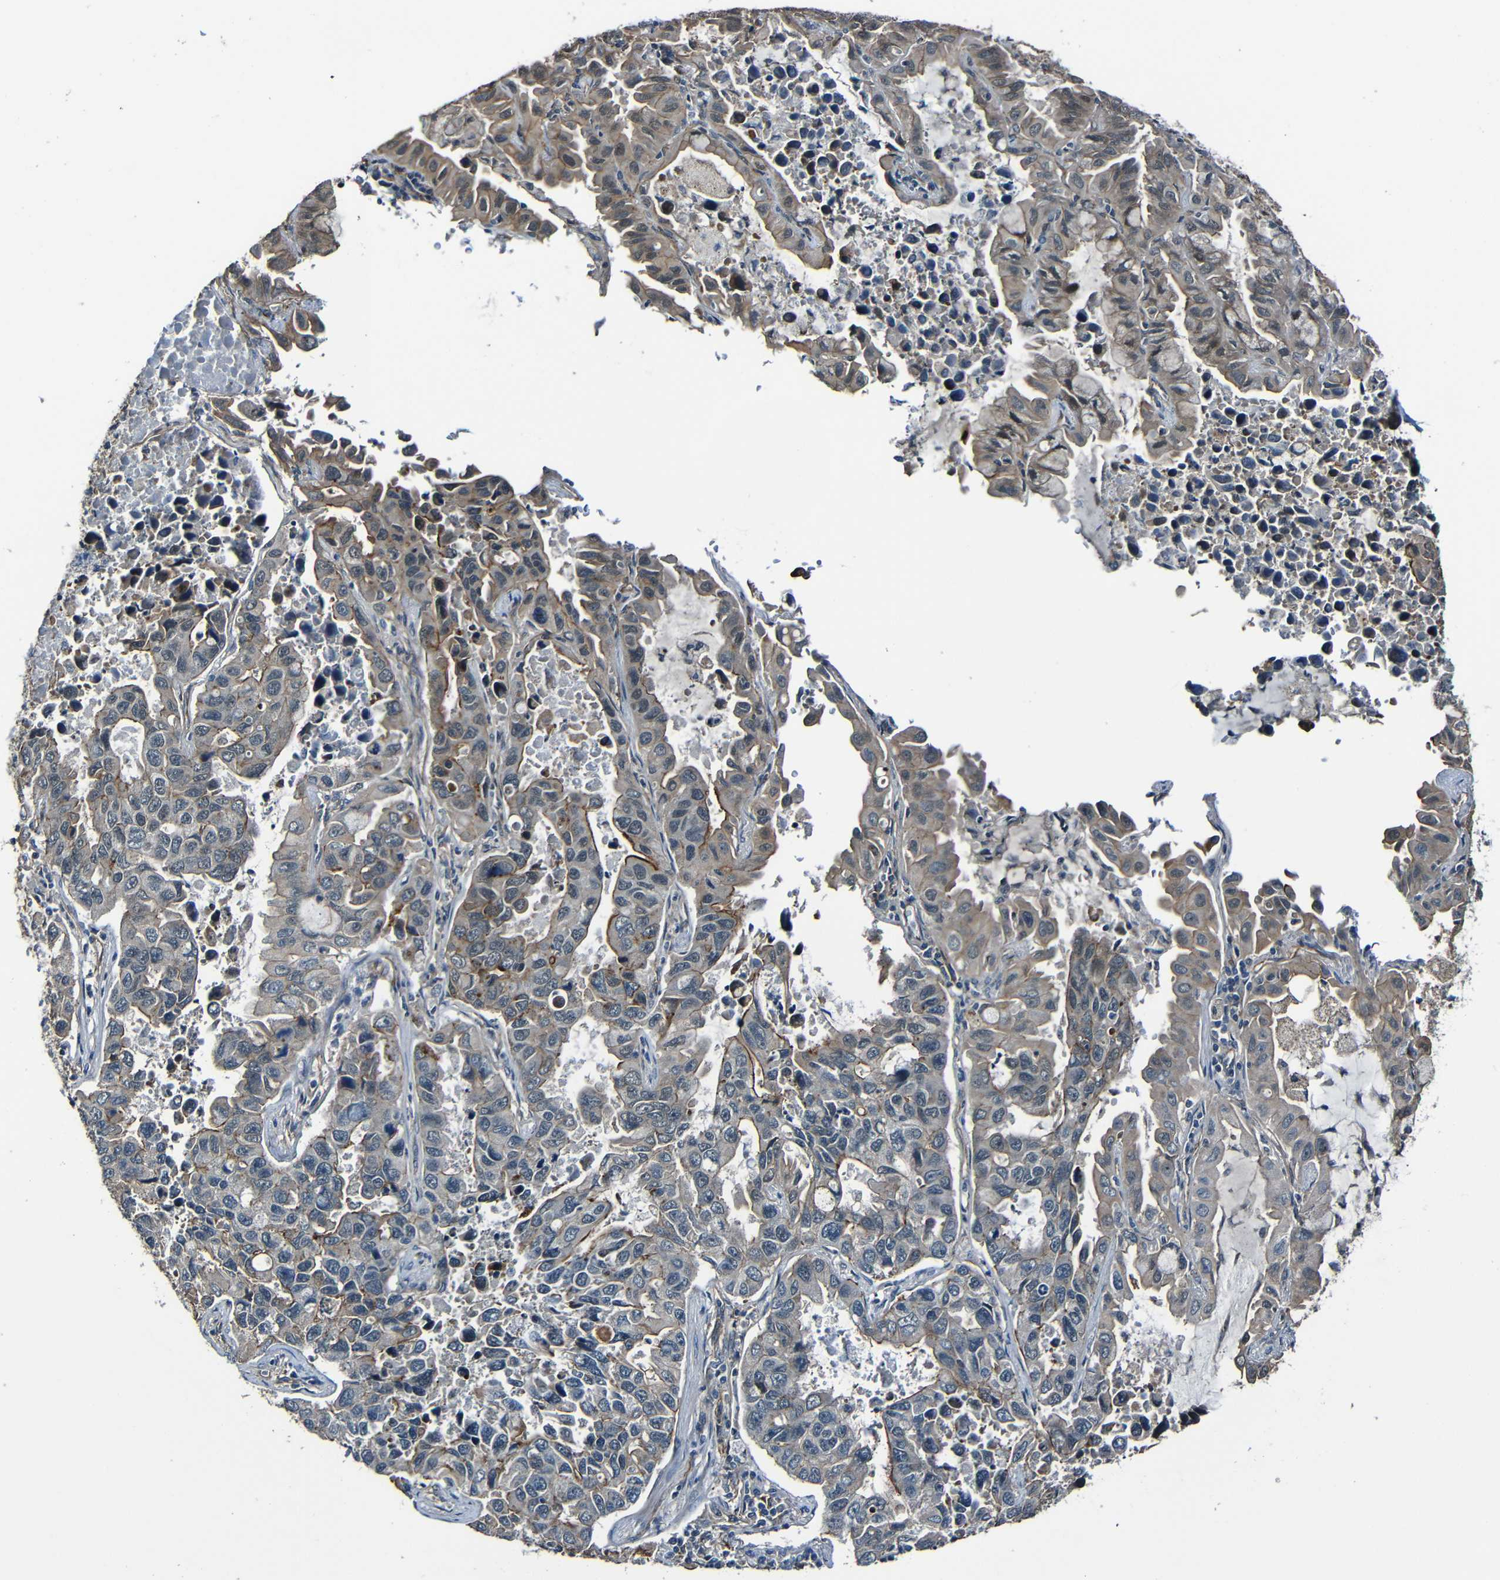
{"staining": {"intensity": "weak", "quantity": "<25%", "location": "cytoplasmic/membranous"}, "tissue": "lung cancer", "cell_type": "Tumor cells", "image_type": "cancer", "snomed": [{"axis": "morphology", "description": "Adenocarcinoma, NOS"}, {"axis": "topography", "description": "Lung"}], "caption": "Immunohistochemistry image of neoplastic tissue: adenocarcinoma (lung) stained with DAB (3,3'-diaminobenzidine) exhibits no significant protein expression in tumor cells.", "gene": "LGR5", "patient": {"sex": "male", "age": 64}}